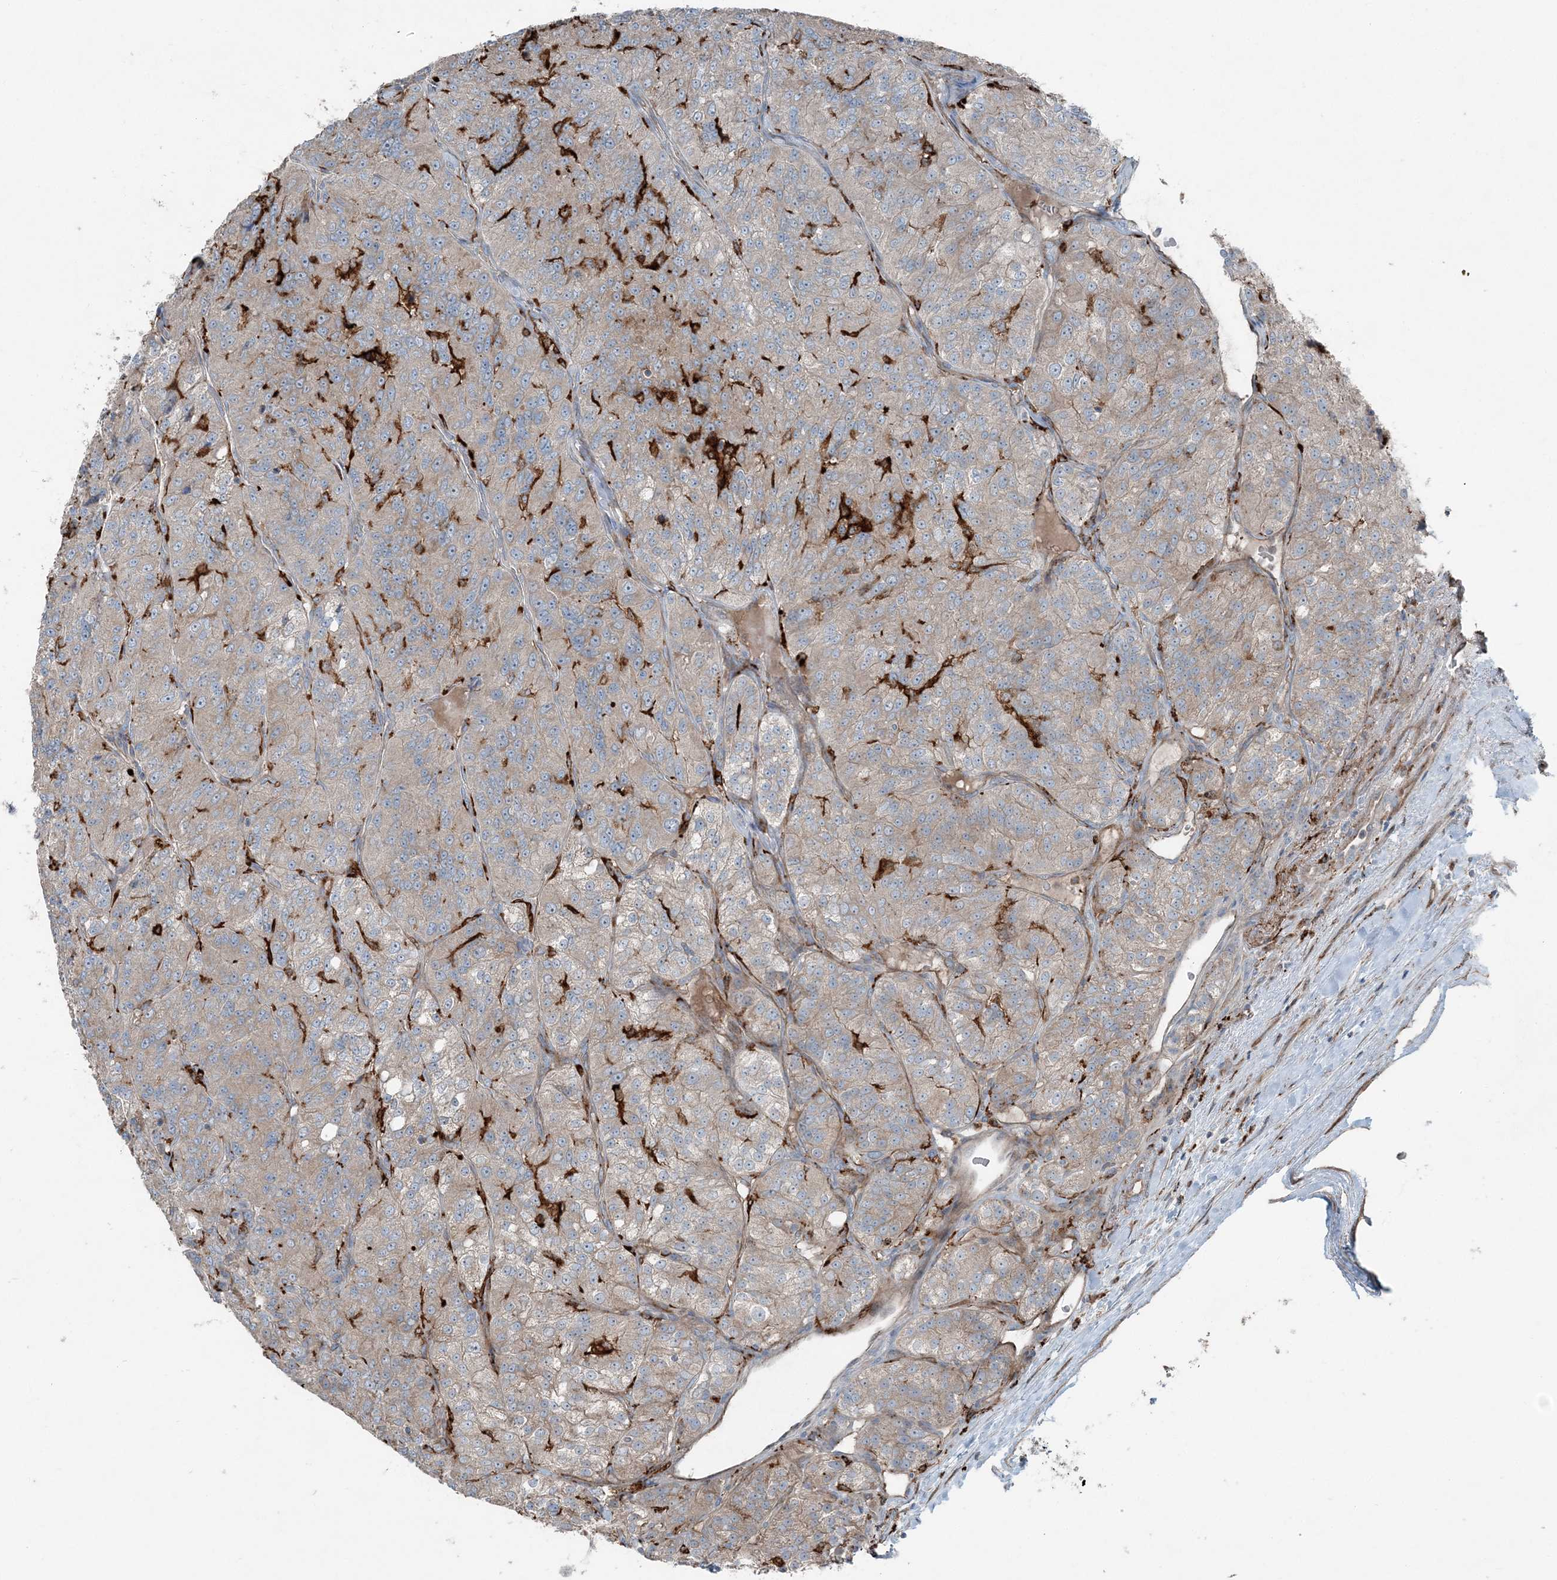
{"staining": {"intensity": "weak", "quantity": "25%-75%", "location": "cytoplasmic/membranous"}, "tissue": "renal cancer", "cell_type": "Tumor cells", "image_type": "cancer", "snomed": [{"axis": "morphology", "description": "Adenocarcinoma, NOS"}, {"axis": "topography", "description": "Kidney"}], "caption": "A histopathology image of human renal cancer stained for a protein displays weak cytoplasmic/membranous brown staining in tumor cells. (brown staining indicates protein expression, while blue staining denotes nuclei).", "gene": "KY", "patient": {"sex": "female", "age": 63}}